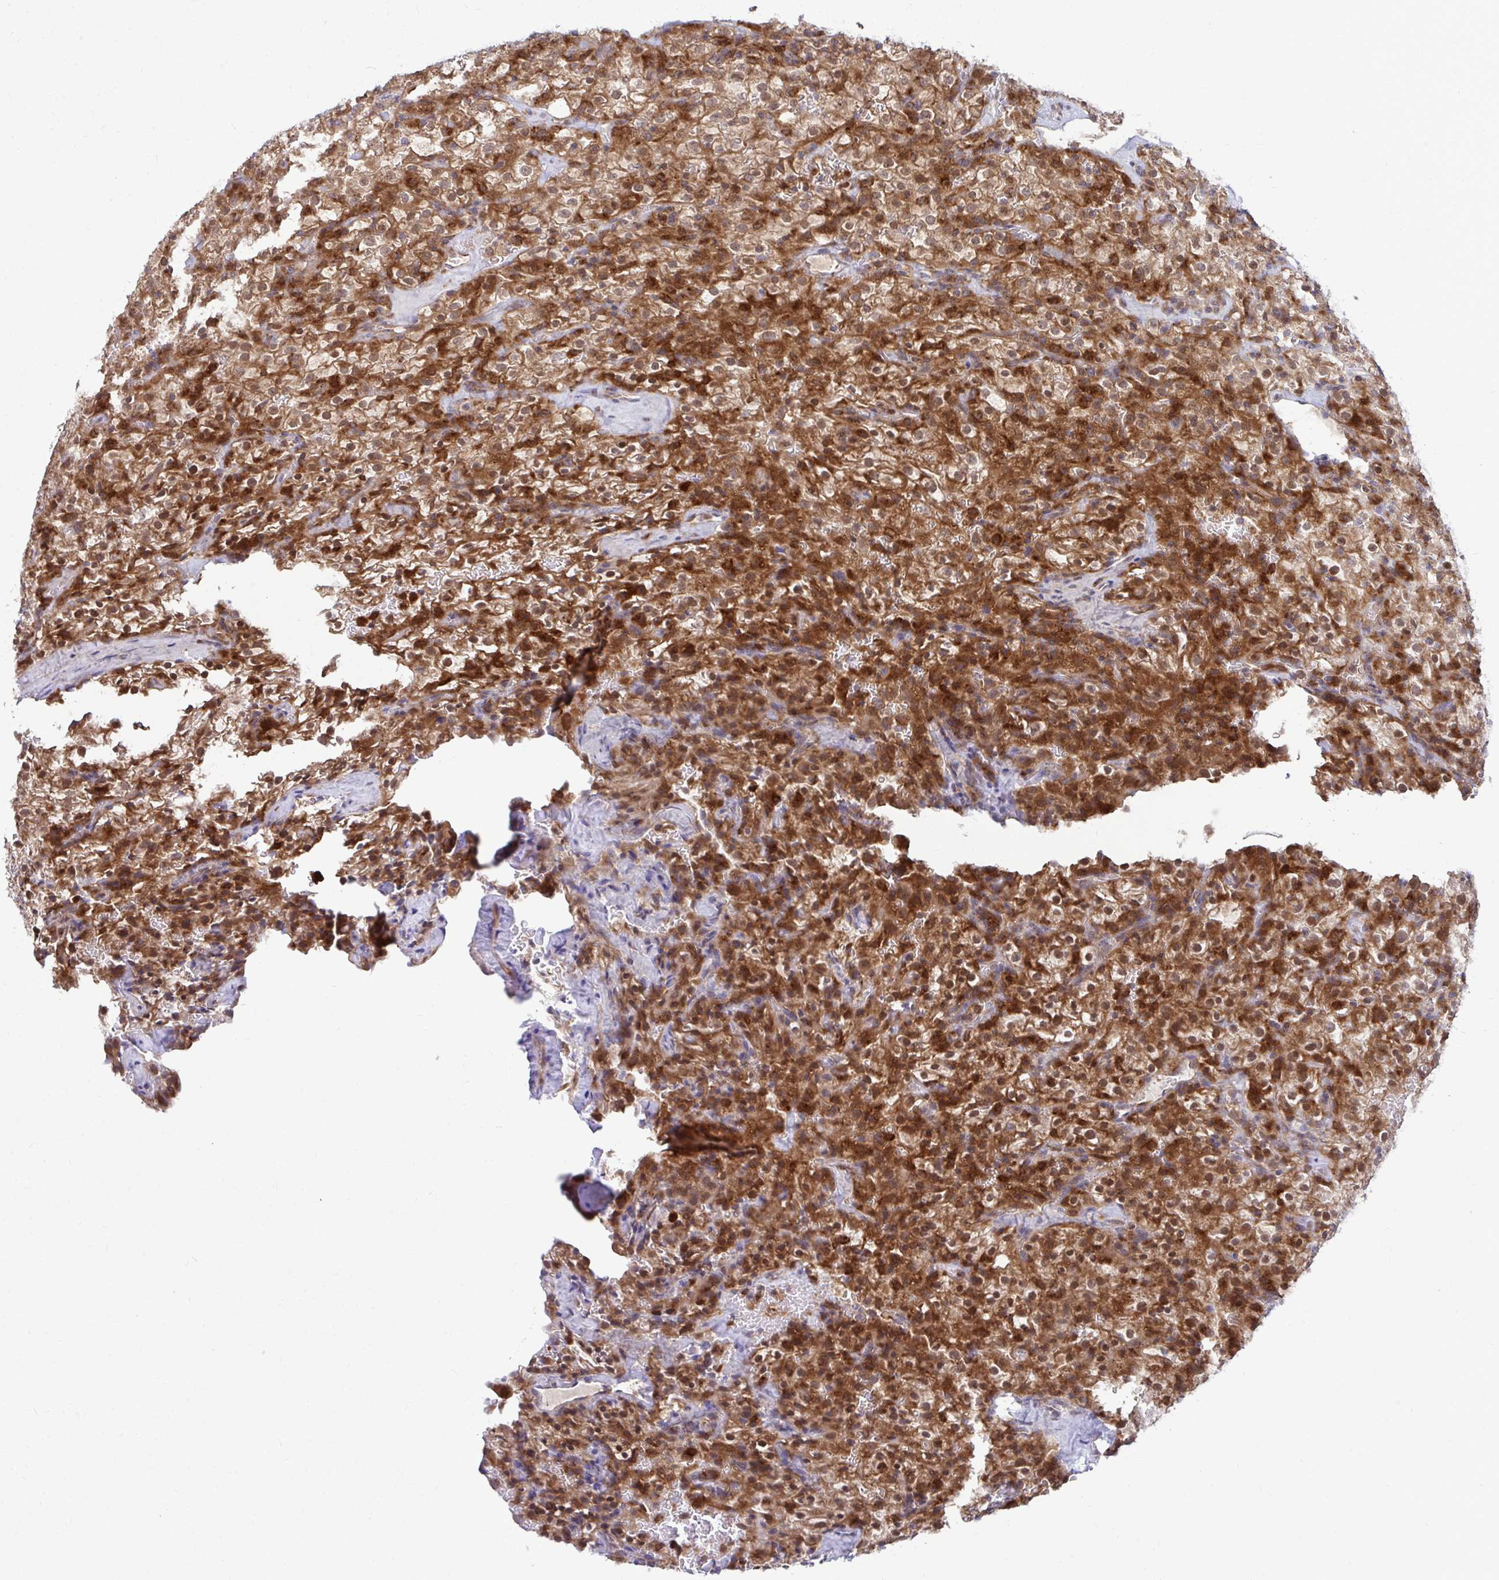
{"staining": {"intensity": "strong", "quantity": ">75%", "location": "cytoplasmic/membranous"}, "tissue": "renal cancer", "cell_type": "Tumor cells", "image_type": "cancer", "snomed": [{"axis": "morphology", "description": "Adenocarcinoma, NOS"}, {"axis": "topography", "description": "Kidney"}], "caption": "Strong cytoplasmic/membranous staining is present in approximately >75% of tumor cells in renal adenocarcinoma. (Brightfield microscopy of DAB IHC at high magnification).", "gene": "C16orf54", "patient": {"sex": "female", "age": 74}}